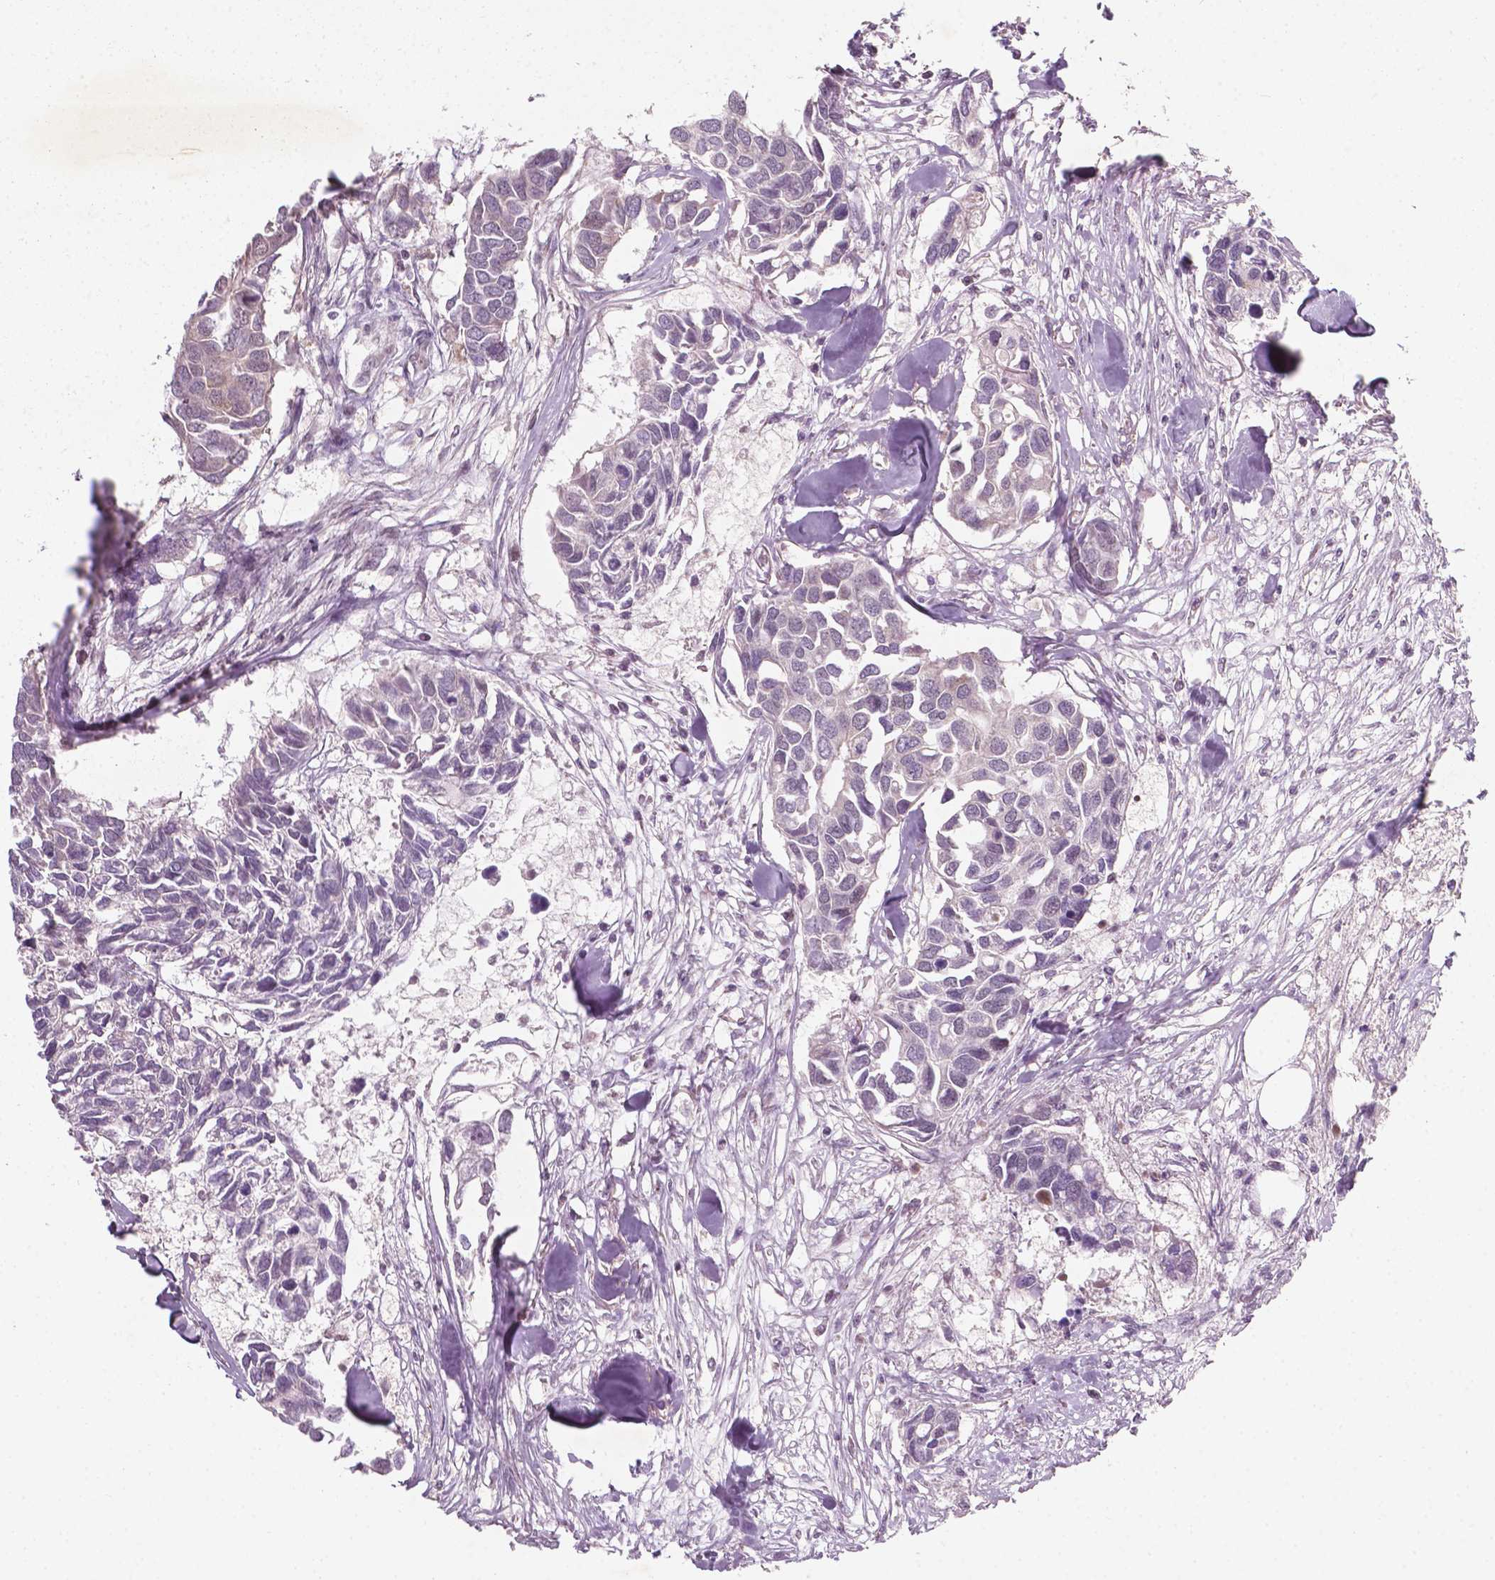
{"staining": {"intensity": "negative", "quantity": "none", "location": "none"}, "tissue": "breast cancer", "cell_type": "Tumor cells", "image_type": "cancer", "snomed": [{"axis": "morphology", "description": "Duct carcinoma"}, {"axis": "topography", "description": "Breast"}], "caption": "An immunohistochemistry (IHC) photomicrograph of breast cancer is shown. There is no staining in tumor cells of breast cancer.", "gene": "NFAT5", "patient": {"sex": "female", "age": 83}}